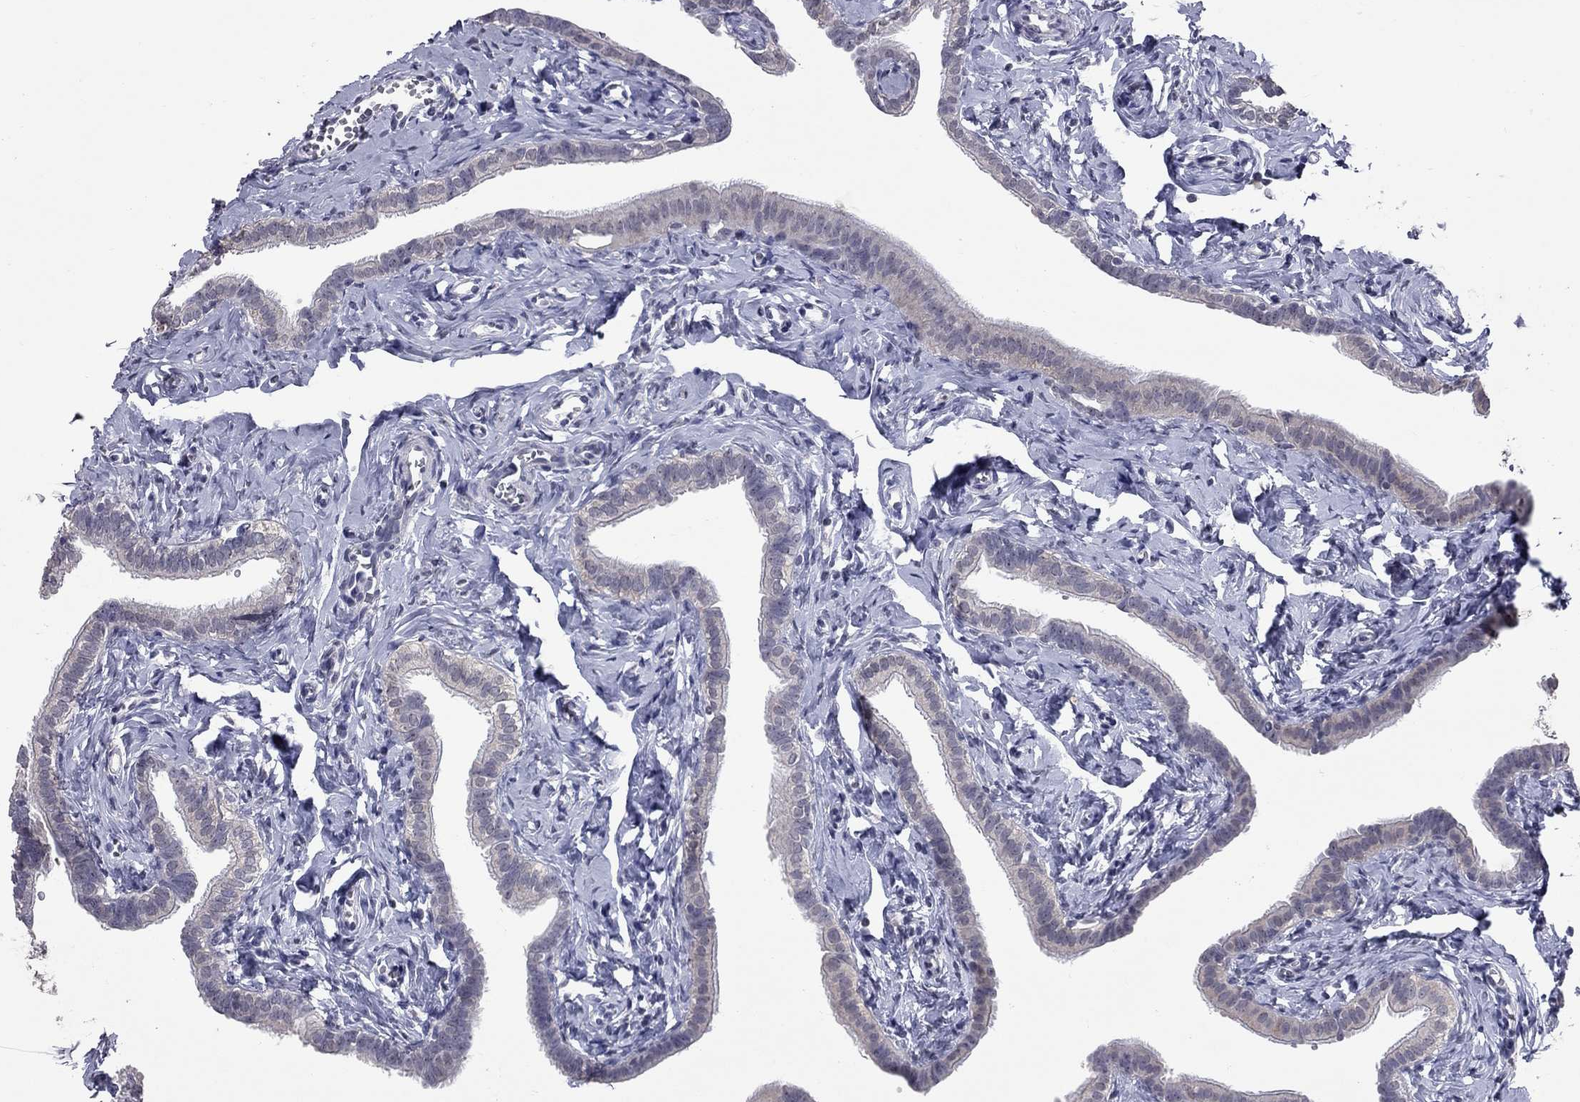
{"staining": {"intensity": "weak", "quantity": "<25%", "location": "cytoplasmic/membranous"}, "tissue": "fallopian tube", "cell_type": "Glandular cells", "image_type": "normal", "snomed": [{"axis": "morphology", "description": "Normal tissue, NOS"}, {"axis": "topography", "description": "Fallopian tube"}], "caption": "IHC histopathology image of unremarkable fallopian tube stained for a protein (brown), which demonstrates no staining in glandular cells. Nuclei are stained in blue.", "gene": "SHOC2", "patient": {"sex": "female", "age": 41}}